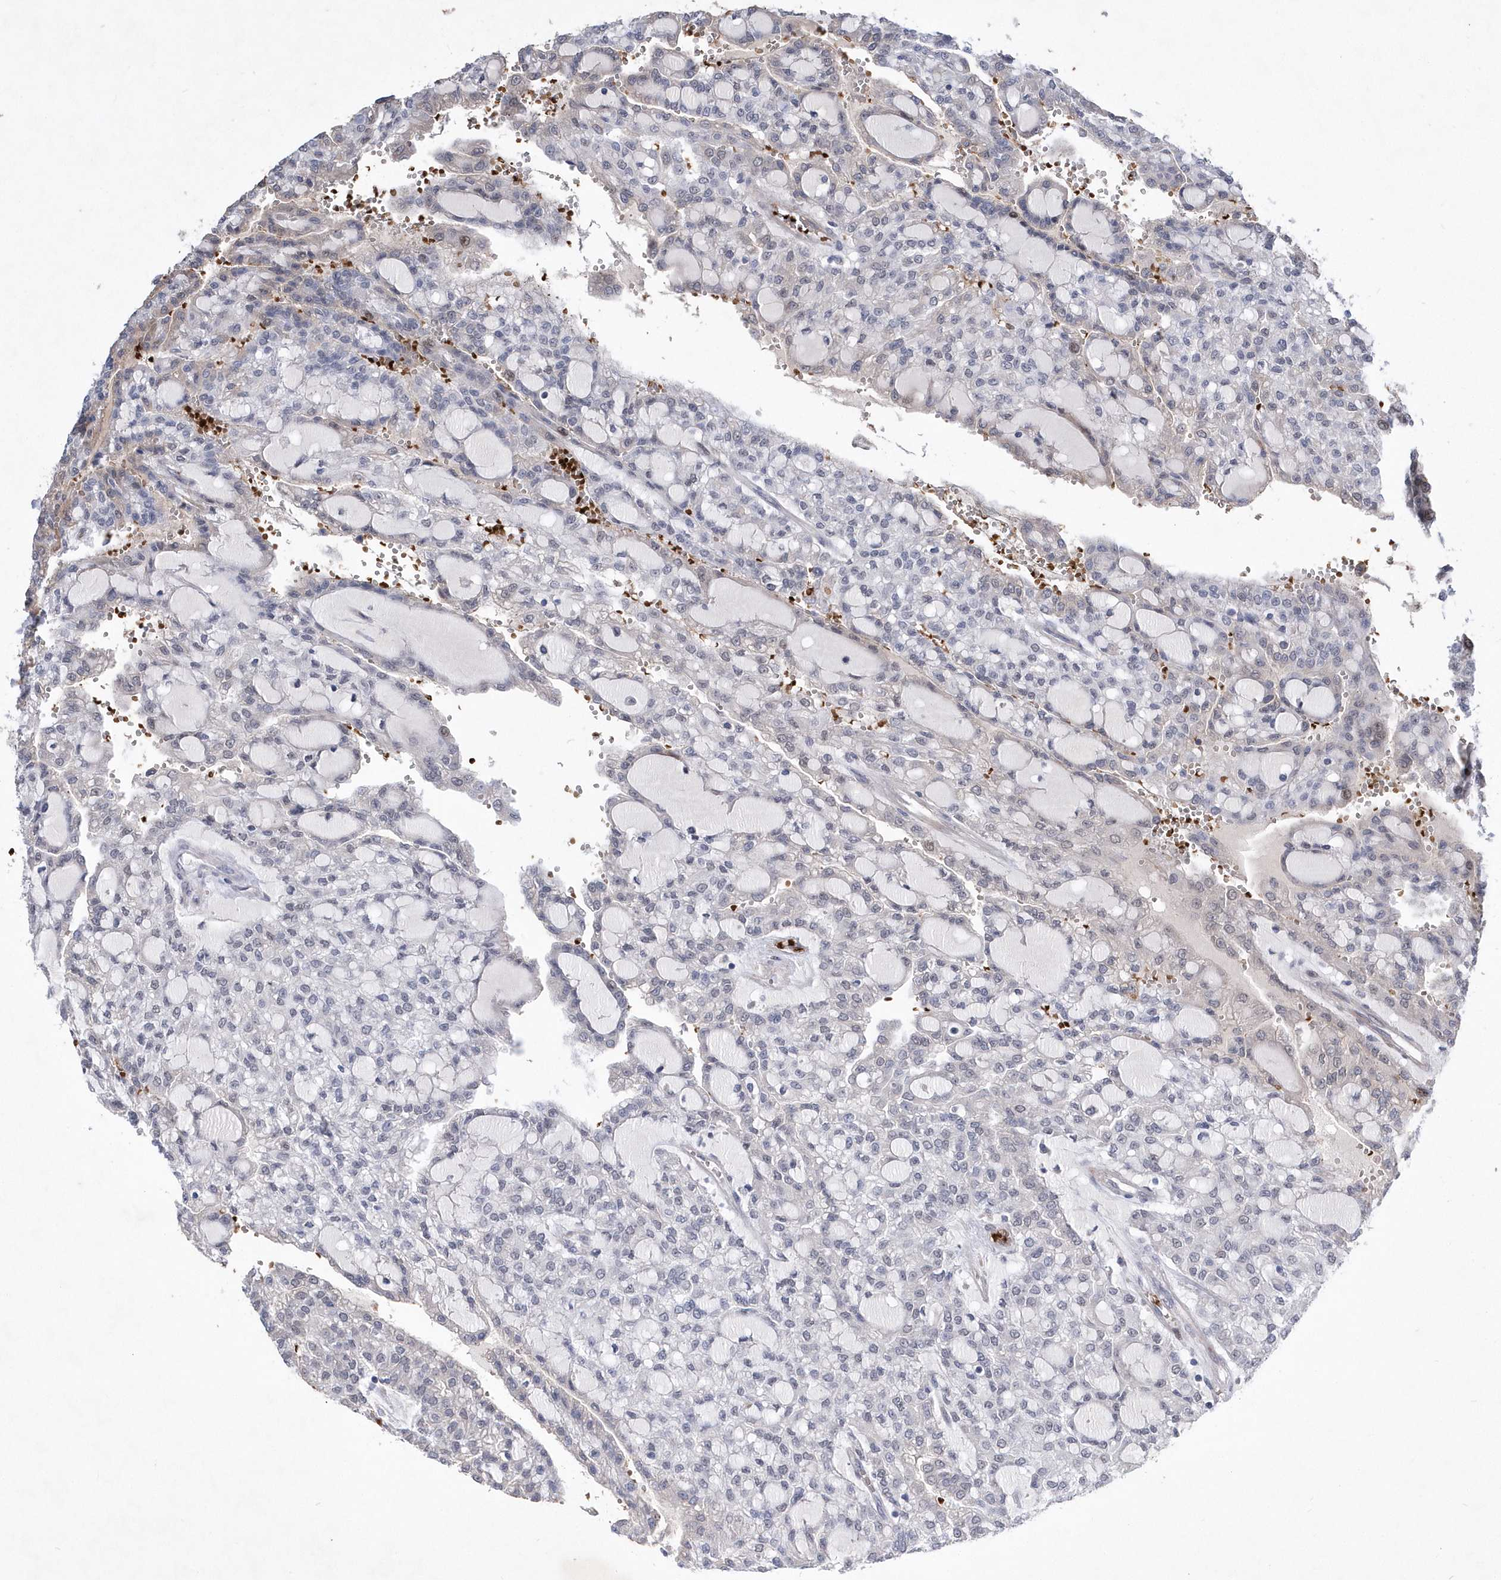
{"staining": {"intensity": "moderate", "quantity": "<25%", "location": "cytoplasmic/membranous"}, "tissue": "renal cancer", "cell_type": "Tumor cells", "image_type": "cancer", "snomed": [{"axis": "morphology", "description": "Adenocarcinoma, NOS"}, {"axis": "topography", "description": "Kidney"}], "caption": "An image of renal adenocarcinoma stained for a protein demonstrates moderate cytoplasmic/membranous brown staining in tumor cells. (Stains: DAB (3,3'-diaminobenzidine) in brown, nuclei in blue, Microscopy: brightfield microscopy at high magnification).", "gene": "ZNF875", "patient": {"sex": "male", "age": 63}}